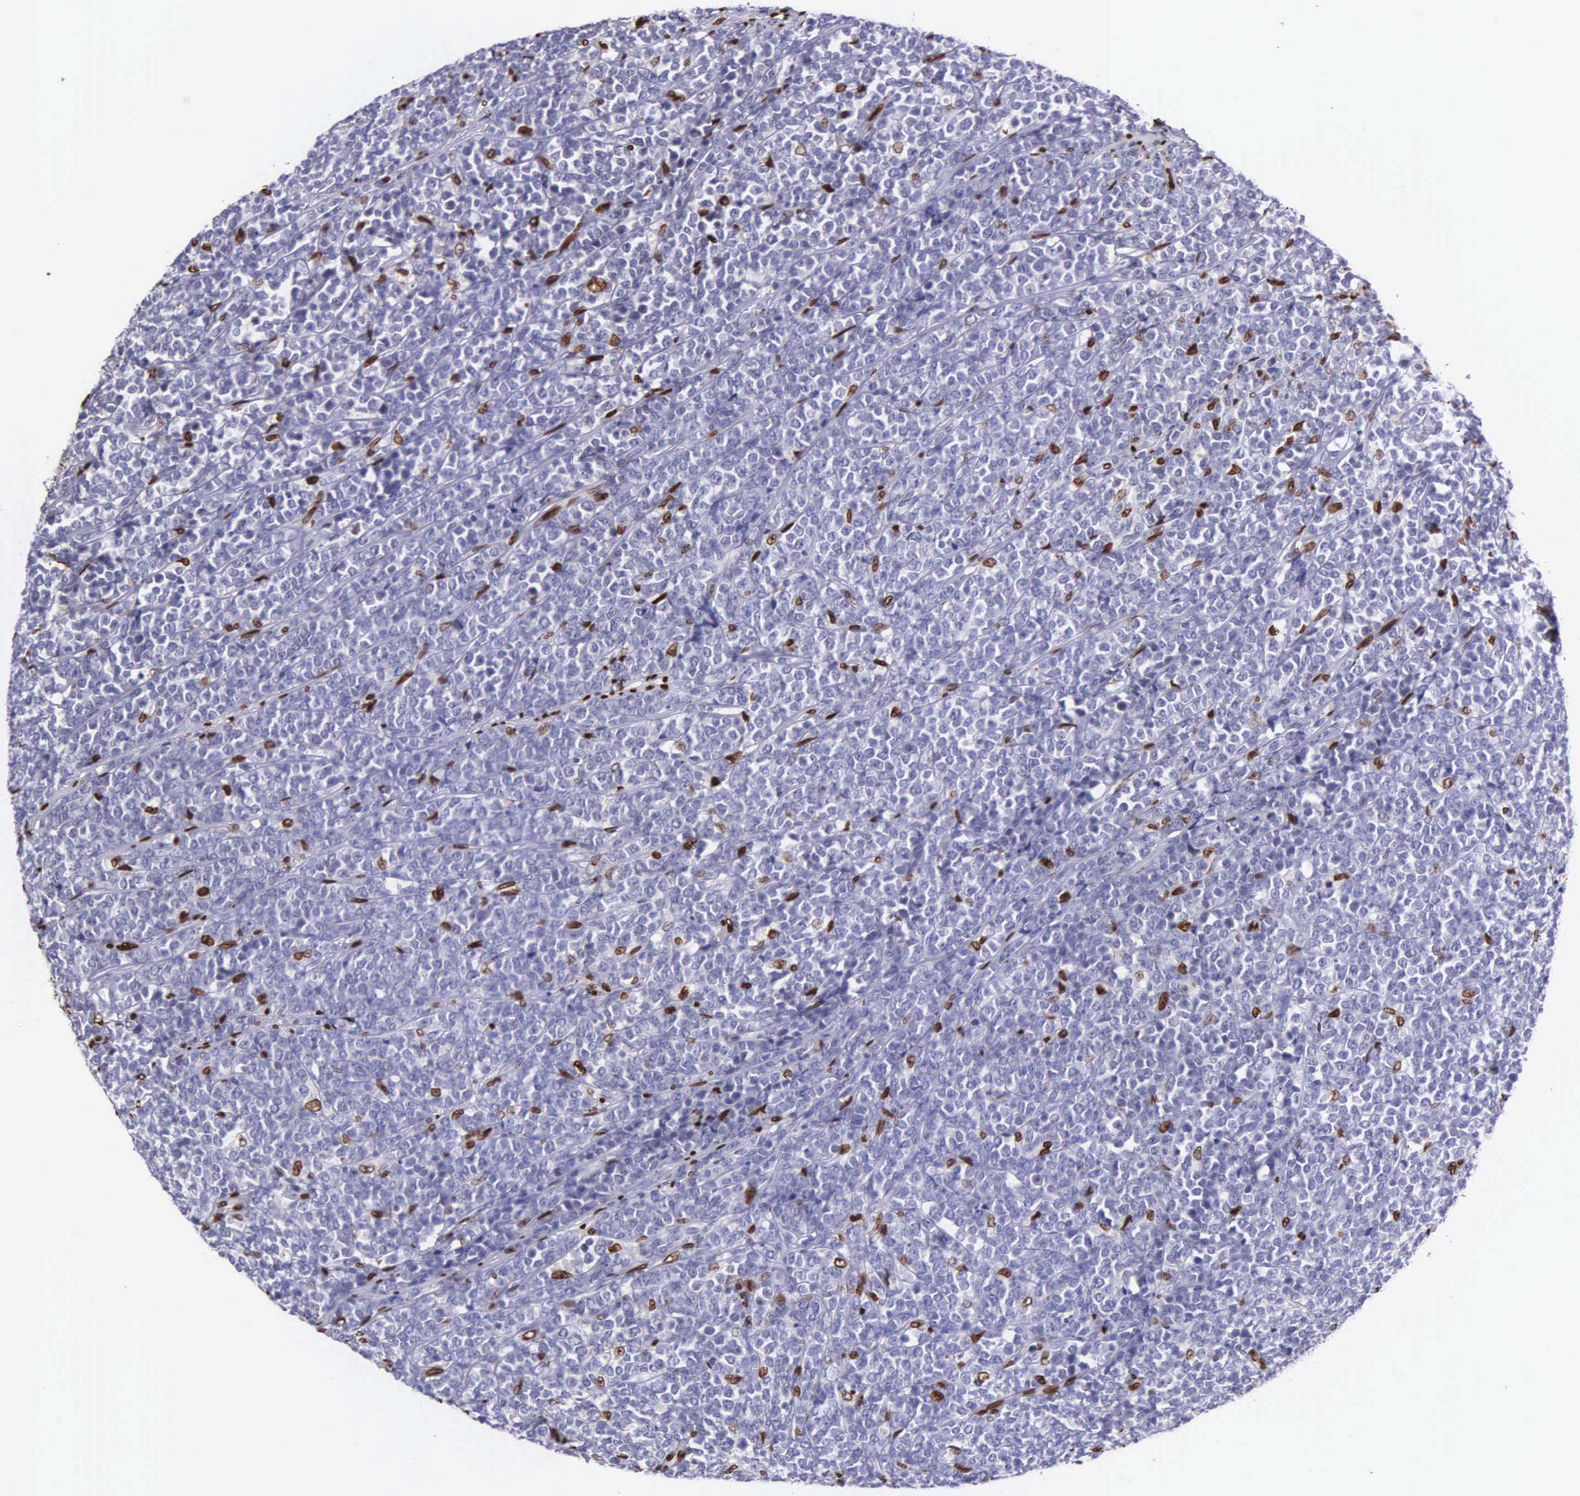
{"staining": {"intensity": "negative", "quantity": "none", "location": "none"}, "tissue": "lymphoma", "cell_type": "Tumor cells", "image_type": "cancer", "snomed": [{"axis": "morphology", "description": "Malignant lymphoma, non-Hodgkin's type, High grade"}, {"axis": "topography", "description": "Small intestine"}, {"axis": "topography", "description": "Colon"}], "caption": "A high-resolution image shows IHC staining of lymphoma, which reveals no significant expression in tumor cells.", "gene": "H1-0", "patient": {"sex": "male", "age": 8}}